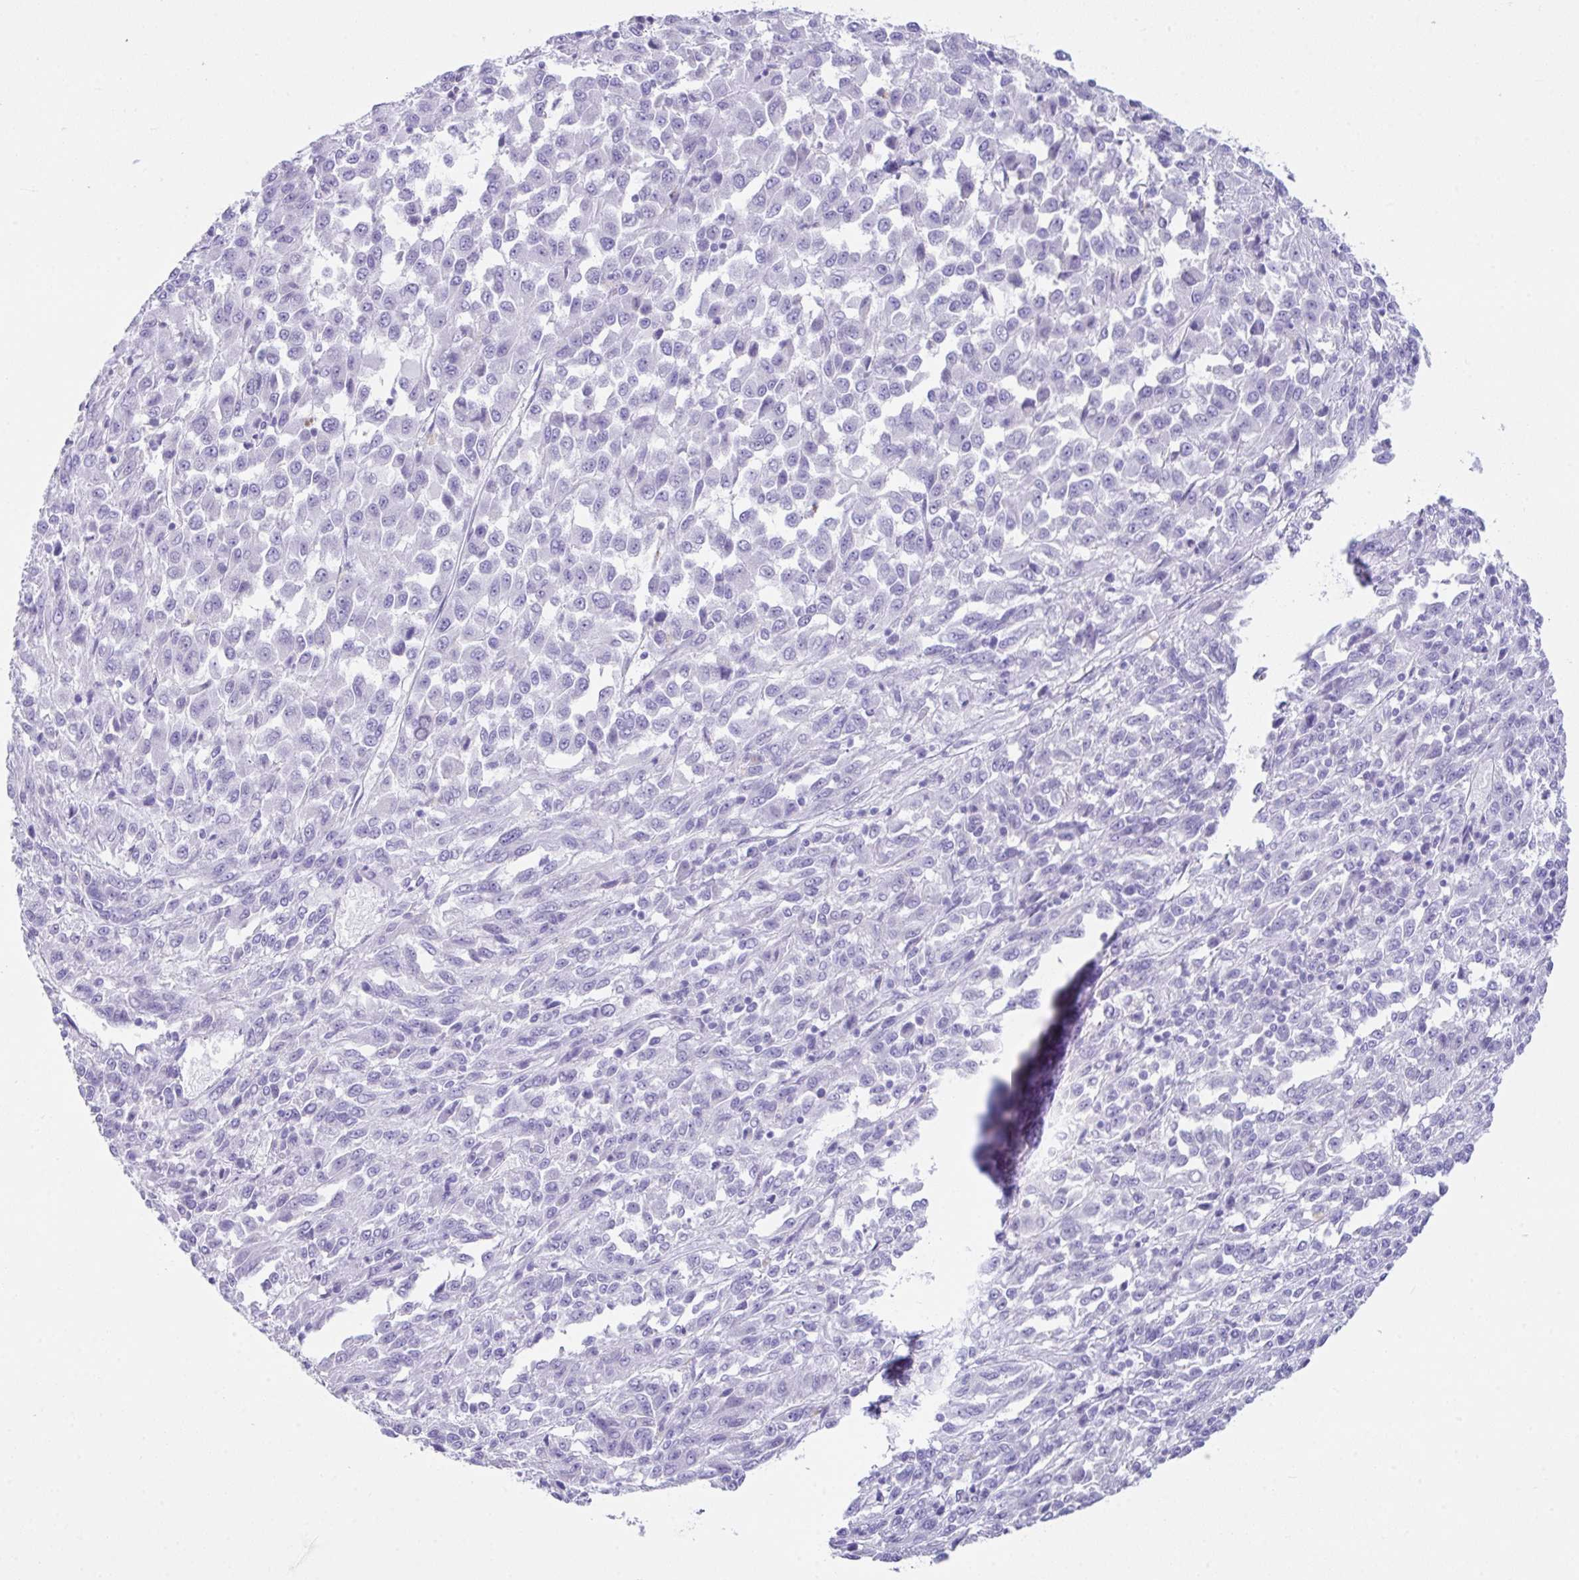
{"staining": {"intensity": "negative", "quantity": "none", "location": "none"}, "tissue": "melanoma", "cell_type": "Tumor cells", "image_type": "cancer", "snomed": [{"axis": "morphology", "description": "Malignant melanoma, Metastatic site"}, {"axis": "topography", "description": "Lung"}], "caption": "This is an IHC photomicrograph of malignant melanoma (metastatic site). There is no positivity in tumor cells.", "gene": "LGALS4", "patient": {"sex": "male", "age": 64}}